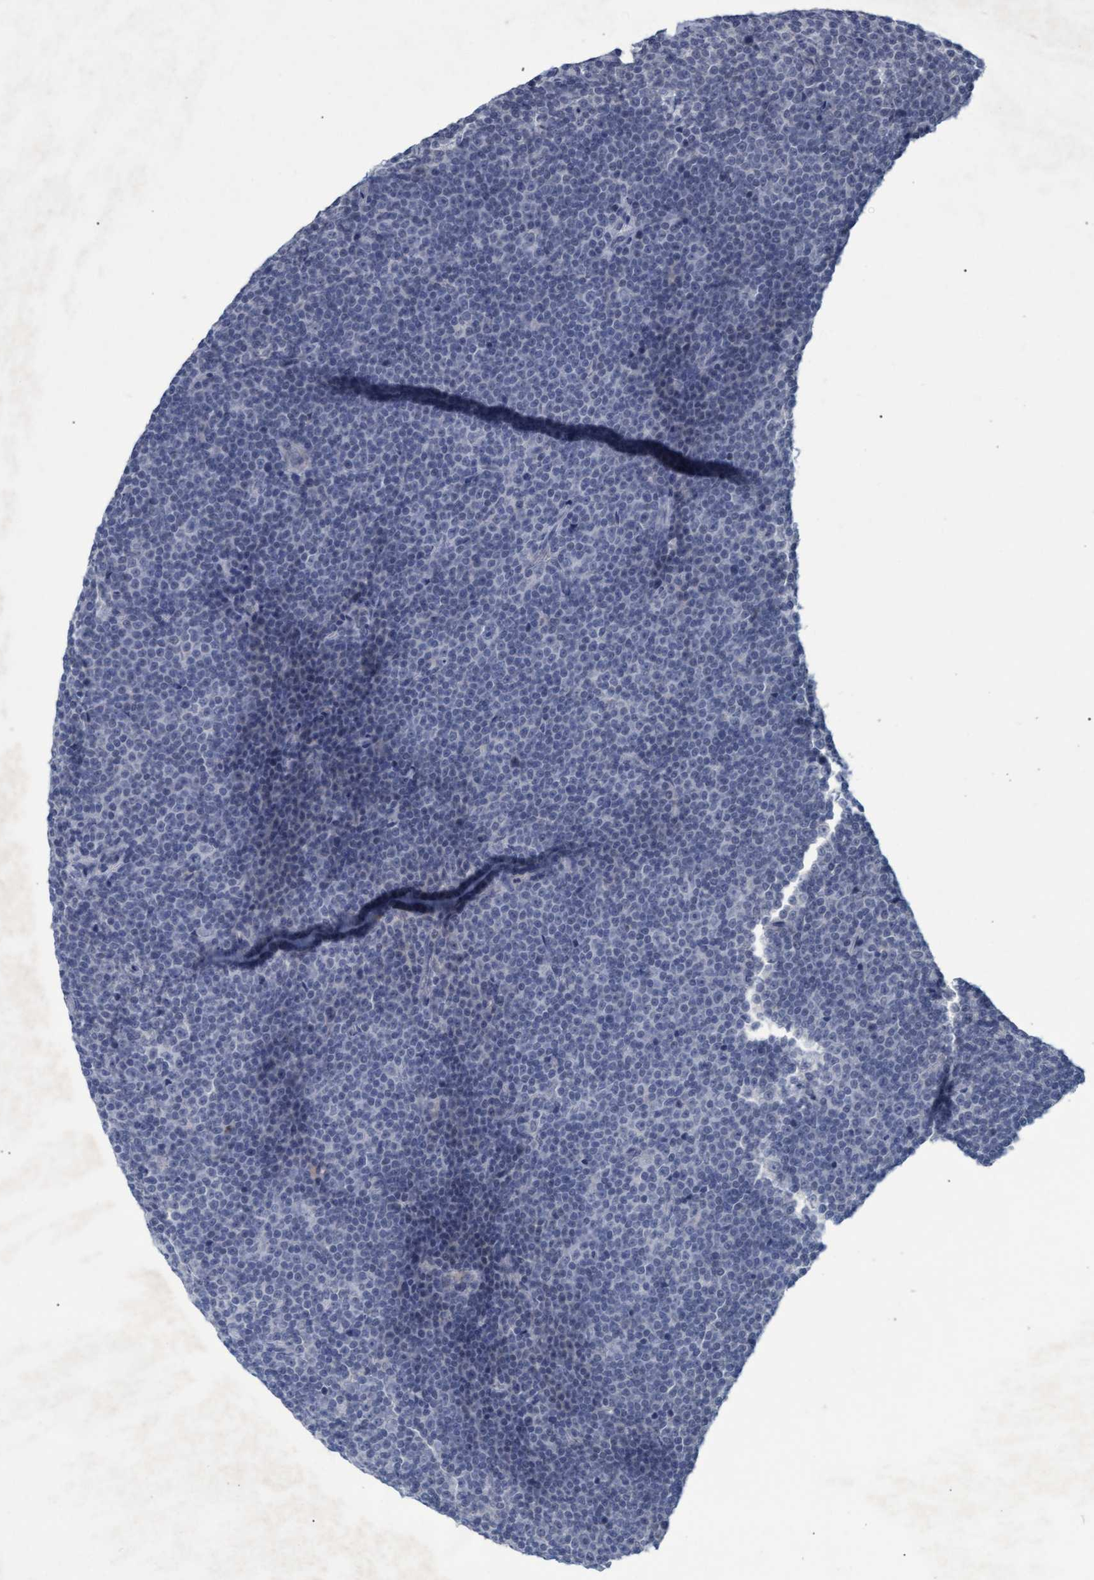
{"staining": {"intensity": "negative", "quantity": "none", "location": "none"}, "tissue": "lymphoma", "cell_type": "Tumor cells", "image_type": "cancer", "snomed": [{"axis": "morphology", "description": "Malignant lymphoma, non-Hodgkin's type, Low grade"}, {"axis": "topography", "description": "Lymph node"}], "caption": "Malignant lymphoma, non-Hodgkin's type (low-grade) stained for a protein using immunohistochemistry (IHC) exhibits no staining tumor cells.", "gene": "GALC", "patient": {"sex": "female", "age": 67}}